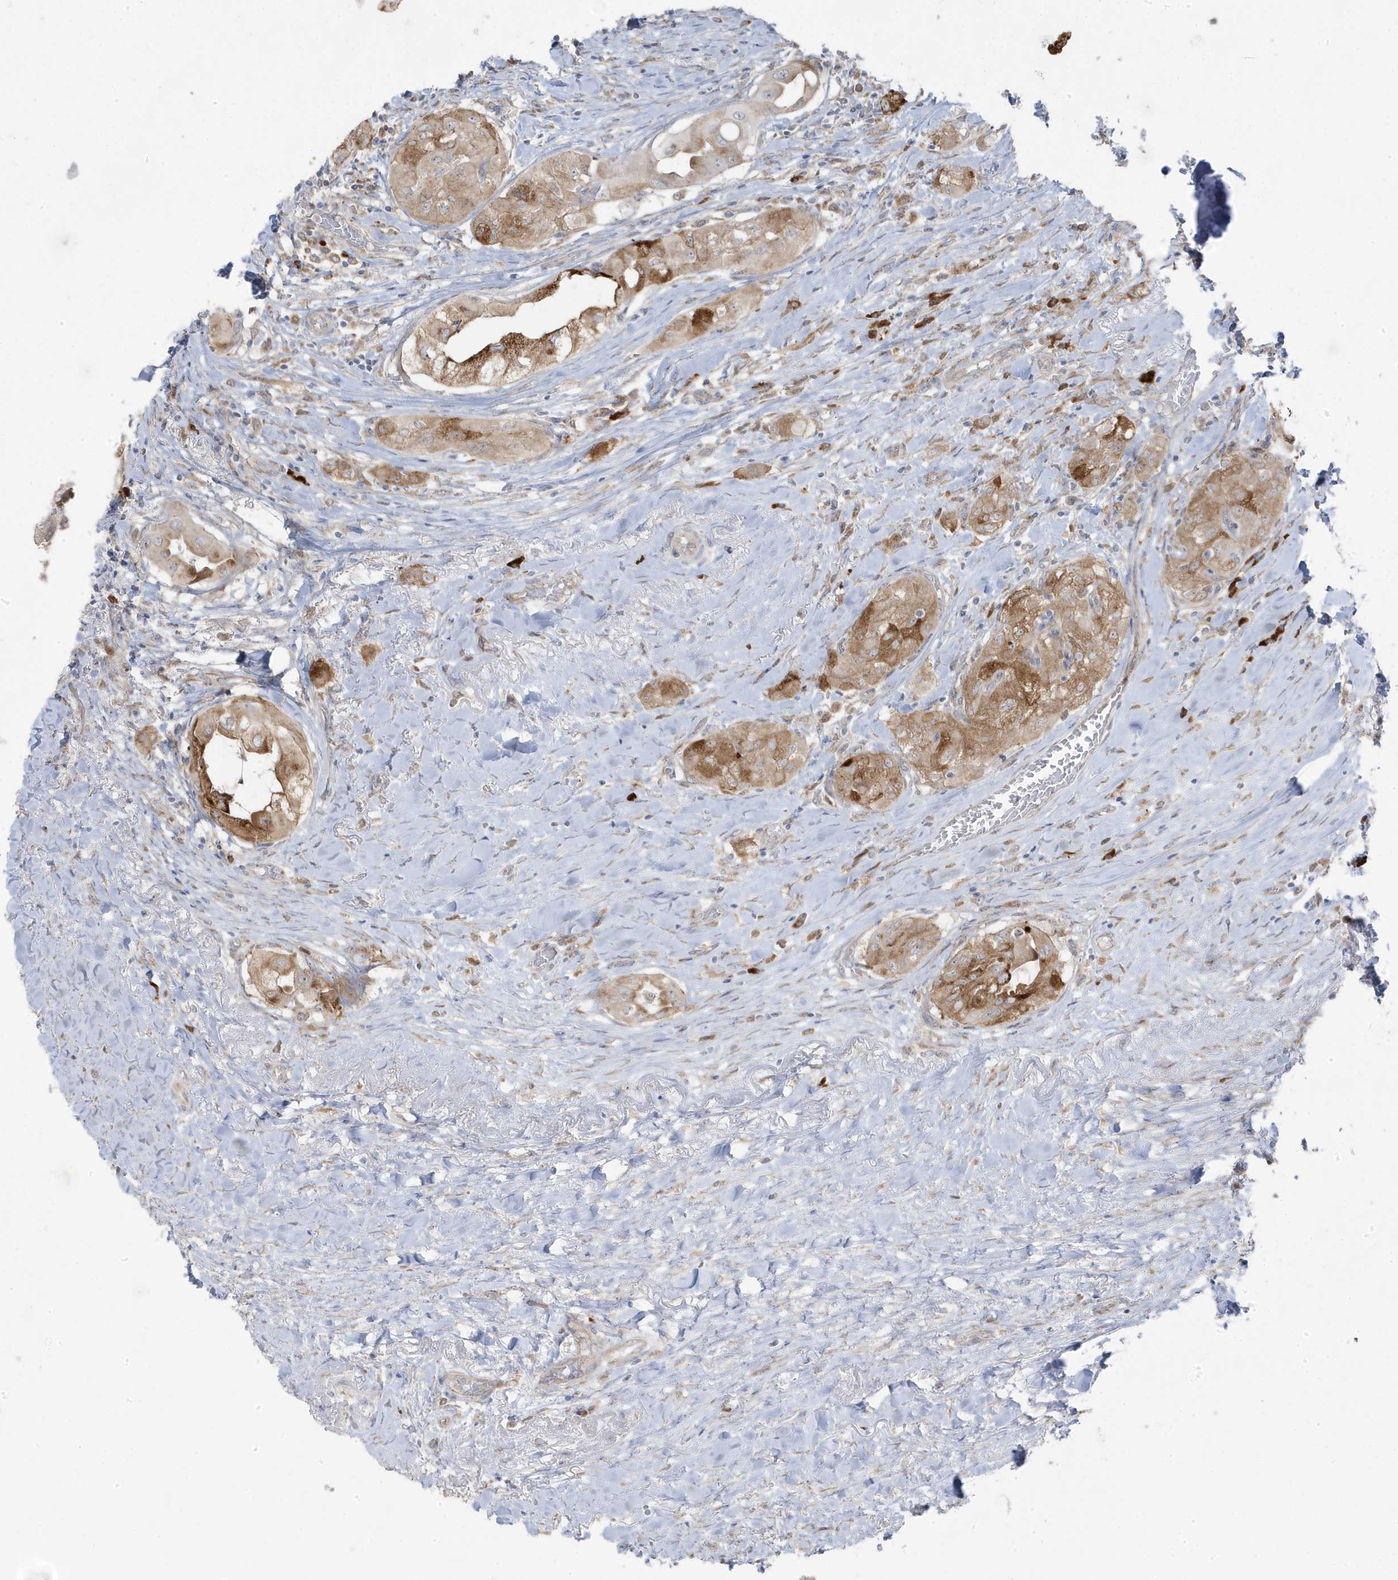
{"staining": {"intensity": "moderate", "quantity": ">75%", "location": "cytoplasmic/membranous"}, "tissue": "thyroid cancer", "cell_type": "Tumor cells", "image_type": "cancer", "snomed": [{"axis": "morphology", "description": "Papillary adenocarcinoma, NOS"}, {"axis": "topography", "description": "Thyroid gland"}], "caption": "Thyroid cancer tissue displays moderate cytoplasmic/membranous staining in about >75% of tumor cells", "gene": "ZNF654", "patient": {"sex": "female", "age": 59}}